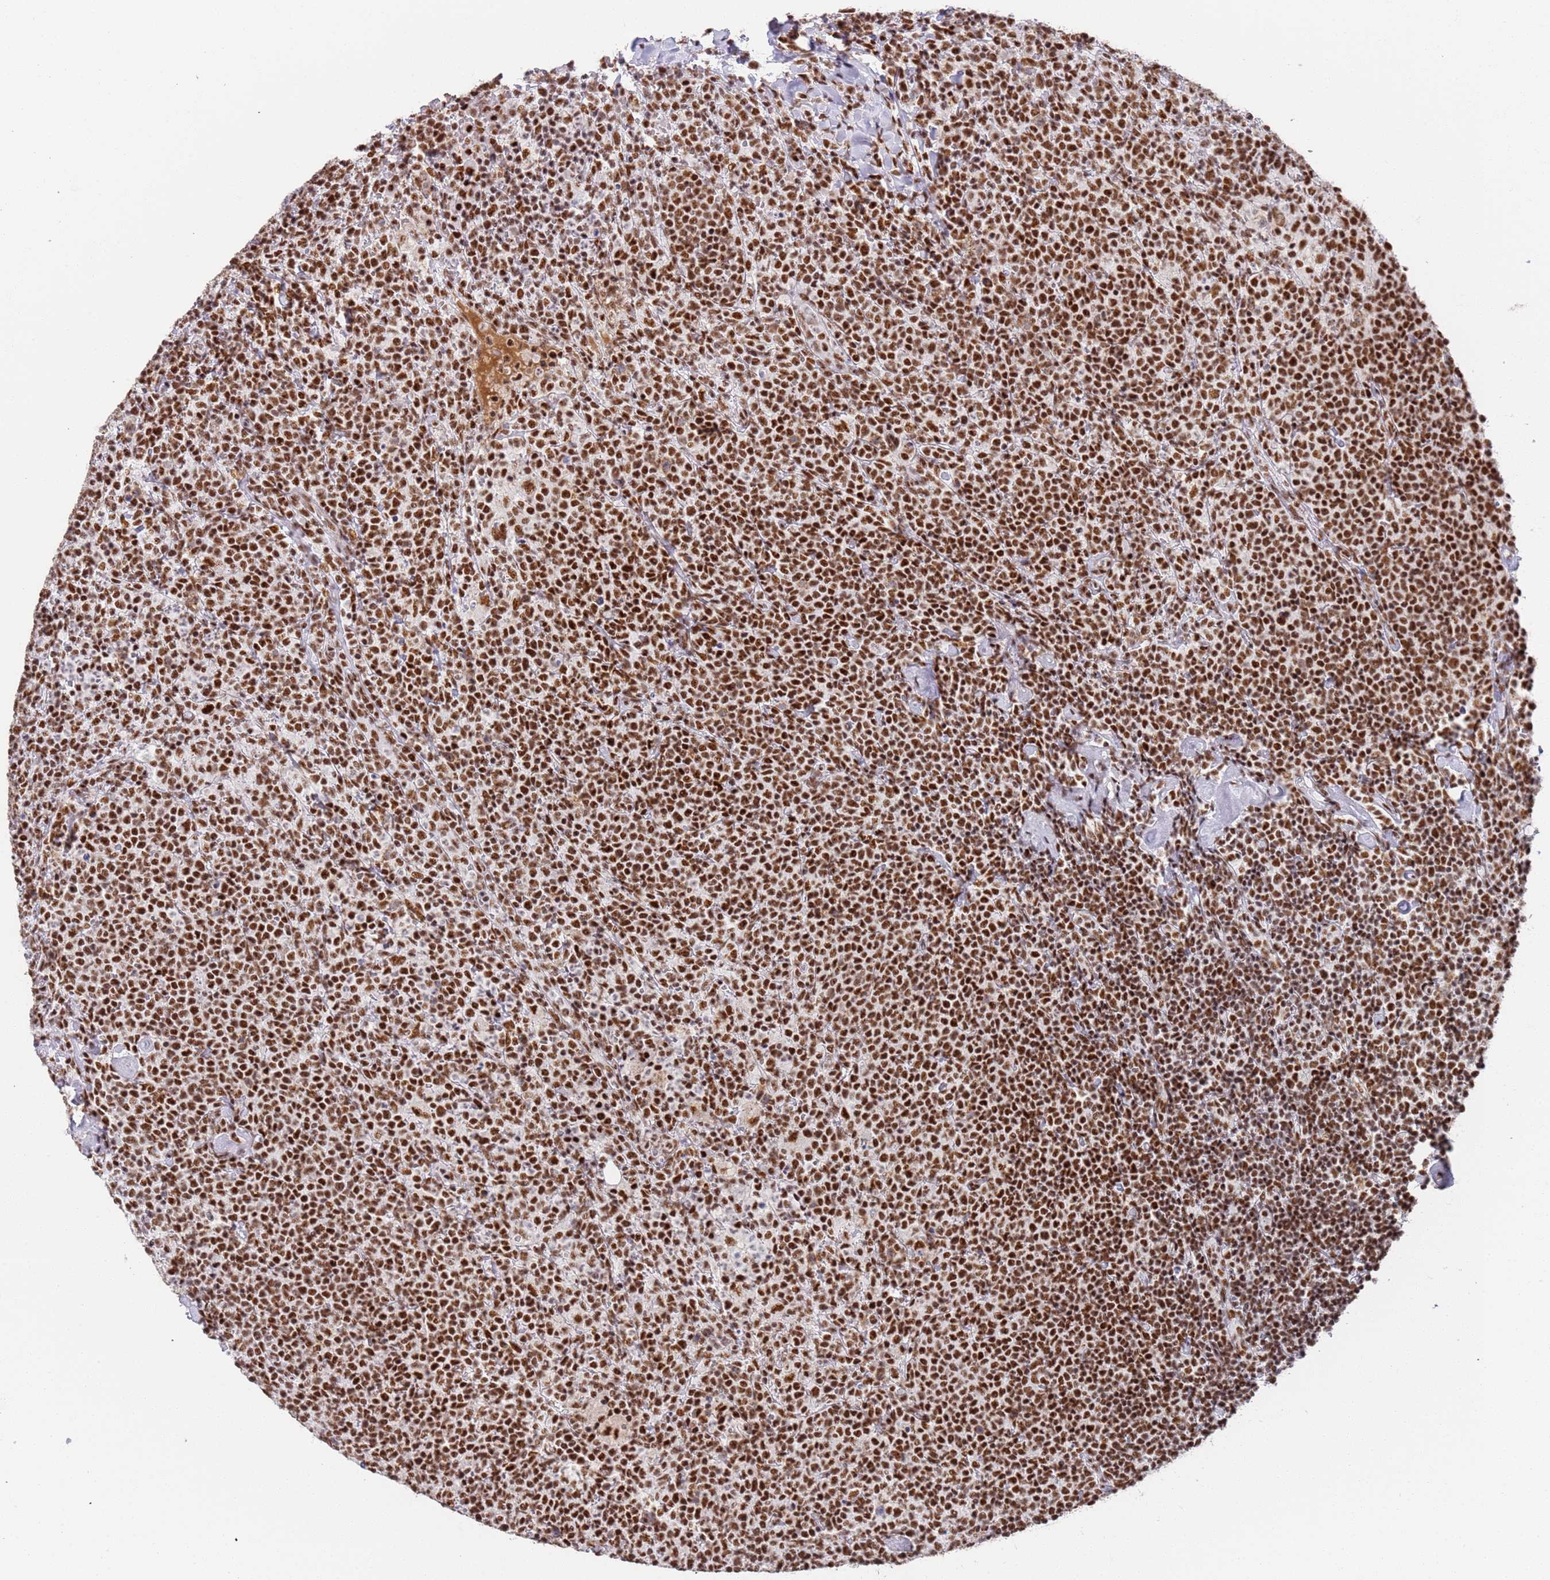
{"staining": {"intensity": "strong", "quantity": ">75%", "location": "nuclear"}, "tissue": "lymphoma", "cell_type": "Tumor cells", "image_type": "cancer", "snomed": [{"axis": "morphology", "description": "Malignant lymphoma, non-Hodgkin's type, High grade"}, {"axis": "topography", "description": "Lymph node"}], "caption": "Protein staining exhibits strong nuclear expression in about >75% of tumor cells in lymphoma.", "gene": "AKAP8L", "patient": {"sex": "male", "age": 61}}